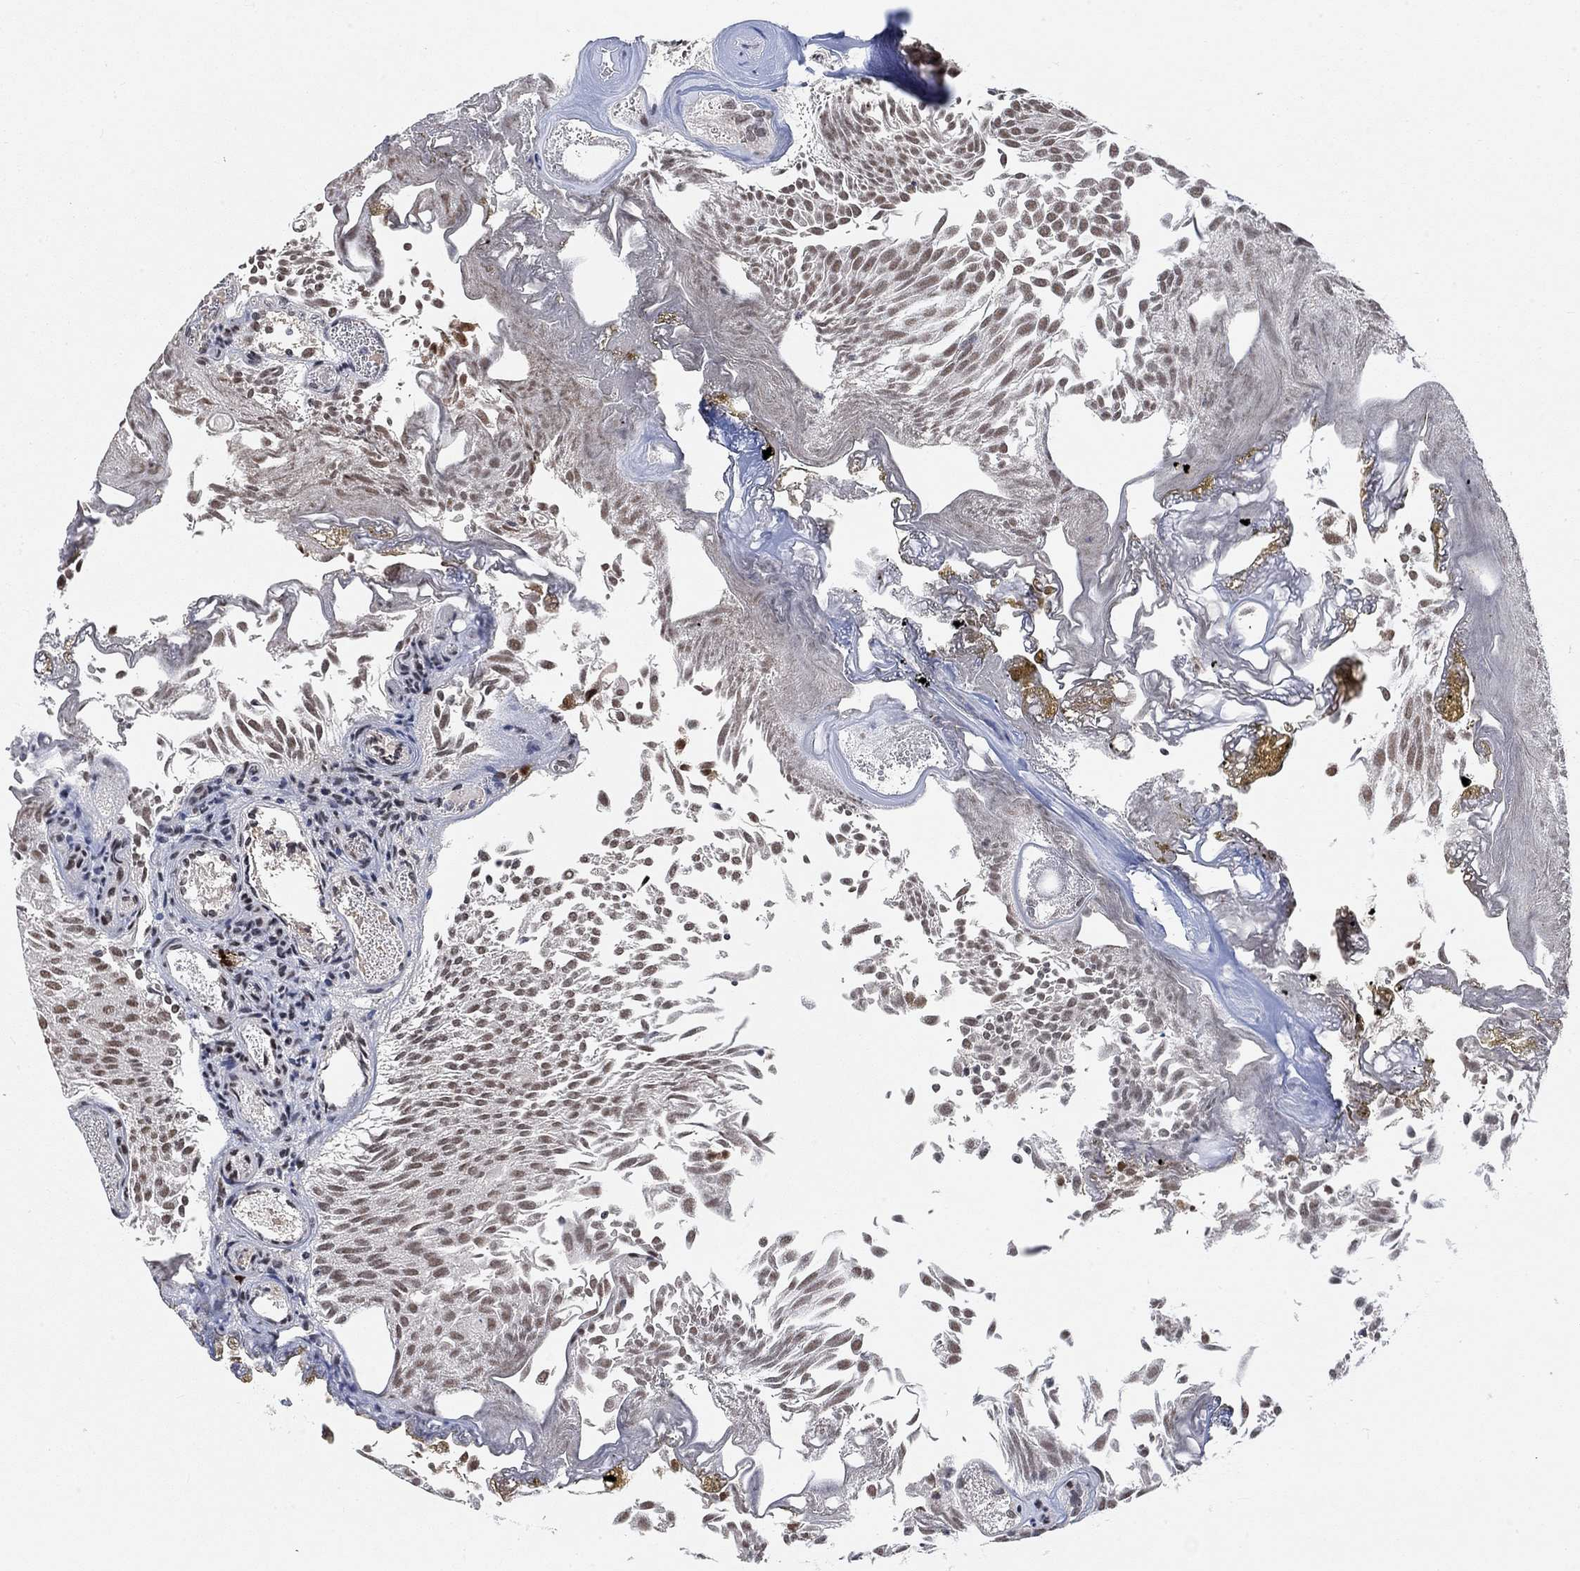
{"staining": {"intensity": "moderate", "quantity": "25%-75%", "location": "nuclear"}, "tissue": "urothelial cancer", "cell_type": "Tumor cells", "image_type": "cancer", "snomed": [{"axis": "morphology", "description": "Urothelial carcinoma, Low grade"}, {"axis": "topography", "description": "Urinary bladder"}], "caption": "Human low-grade urothelial carcinoma stained with a protein marker demonstrates moderate staining in tumor cells.", "gene": "THAP8", "patient": {"sex": "male", "age": 52}}